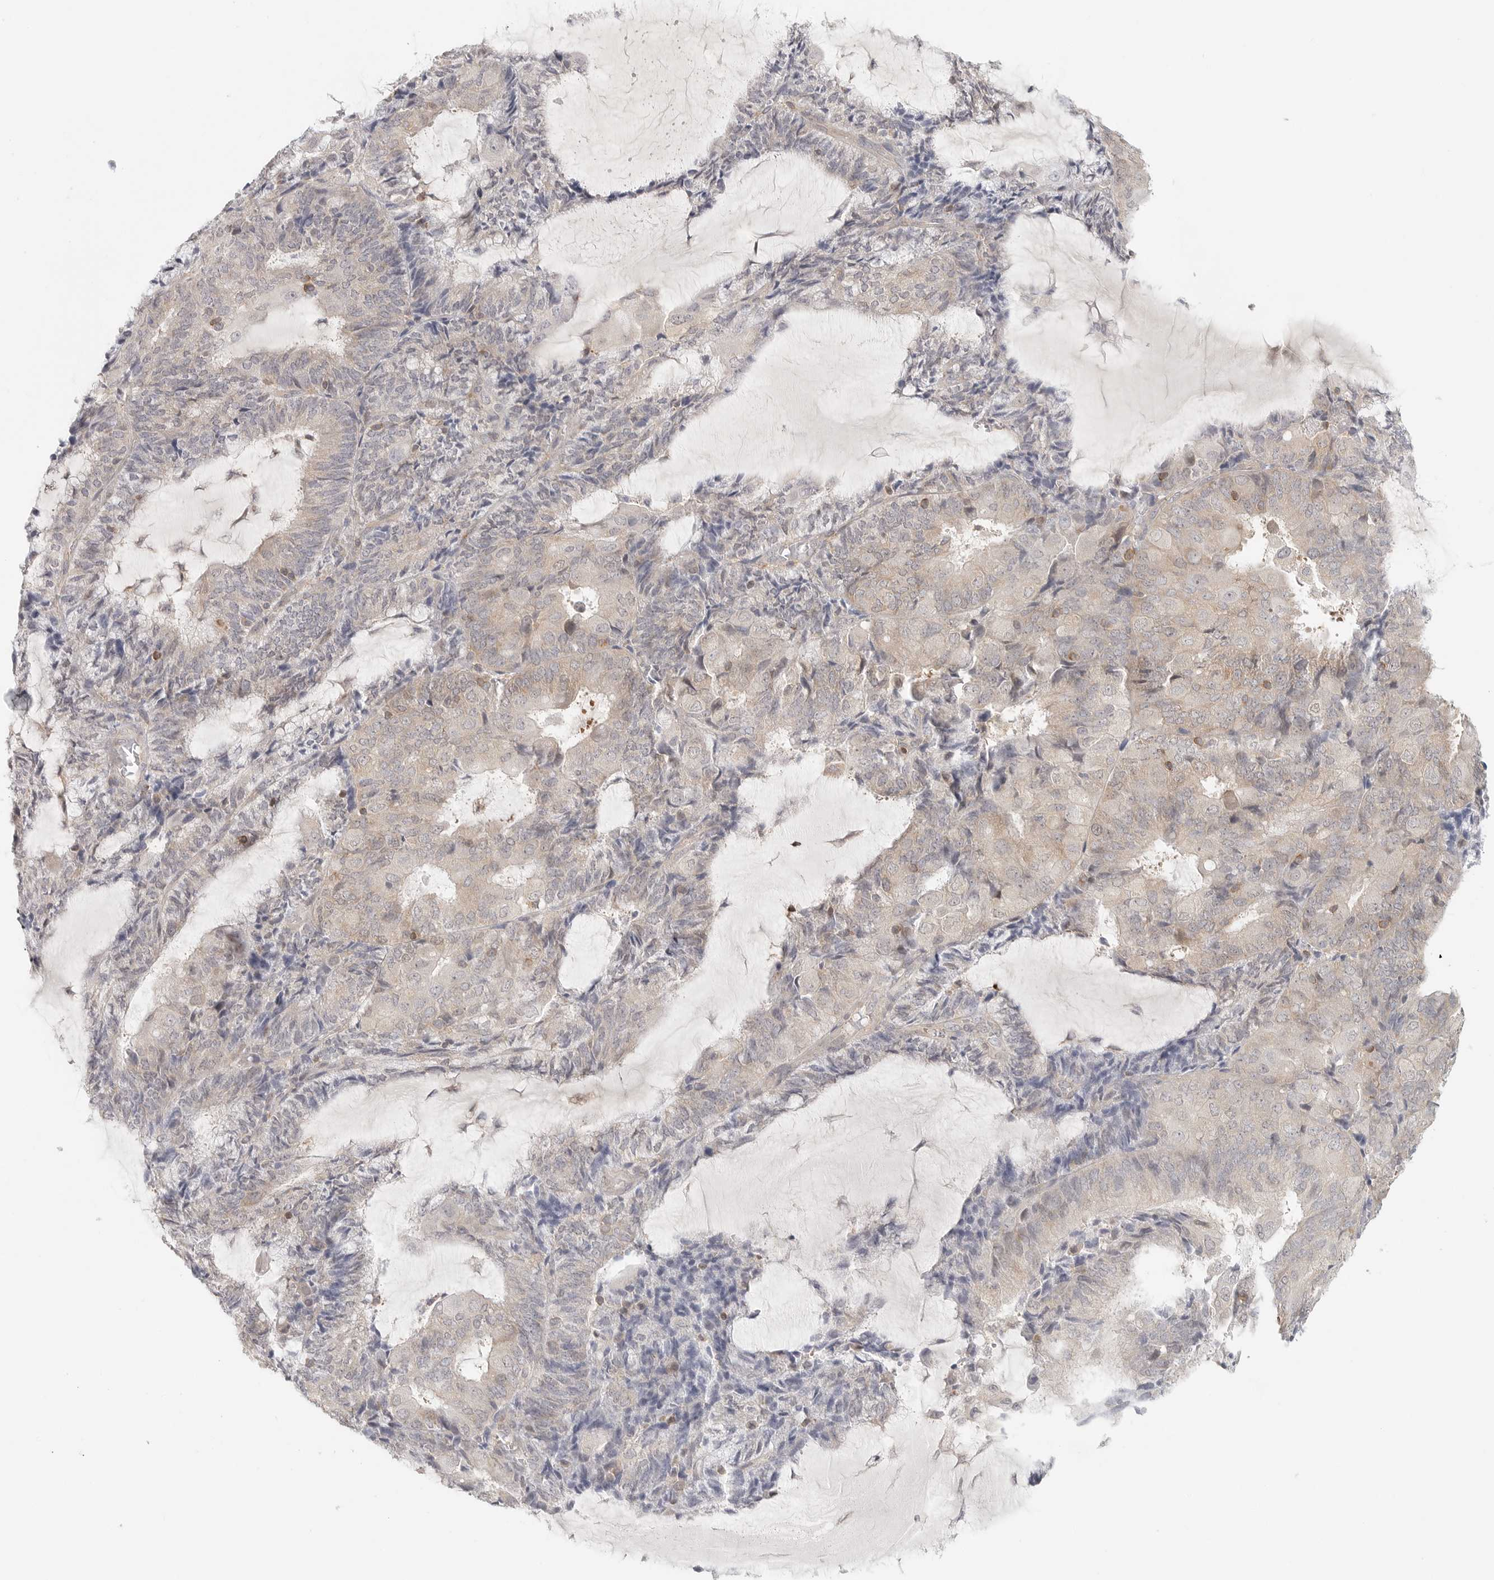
{"staining": {"intensity": "negative", "quantity": "none", "location": "none"}, "tissue": "endometrial cancer", "cell_type": "Tumor cells", "image_type": "cancer", "snomed": [{"axis": "morphology", "description": "Adenocarcinoma, NOS"}, {"axis": "topography", "description": "Endometrium"}], "caption": "Immunohistochemistry histopathology image of endometrial adenocarcinoma stained for a protein (brown), which shows no expression in tumor cells.", "gene": "HDAC6", "patient": {"sex": "female", "age": 81}}